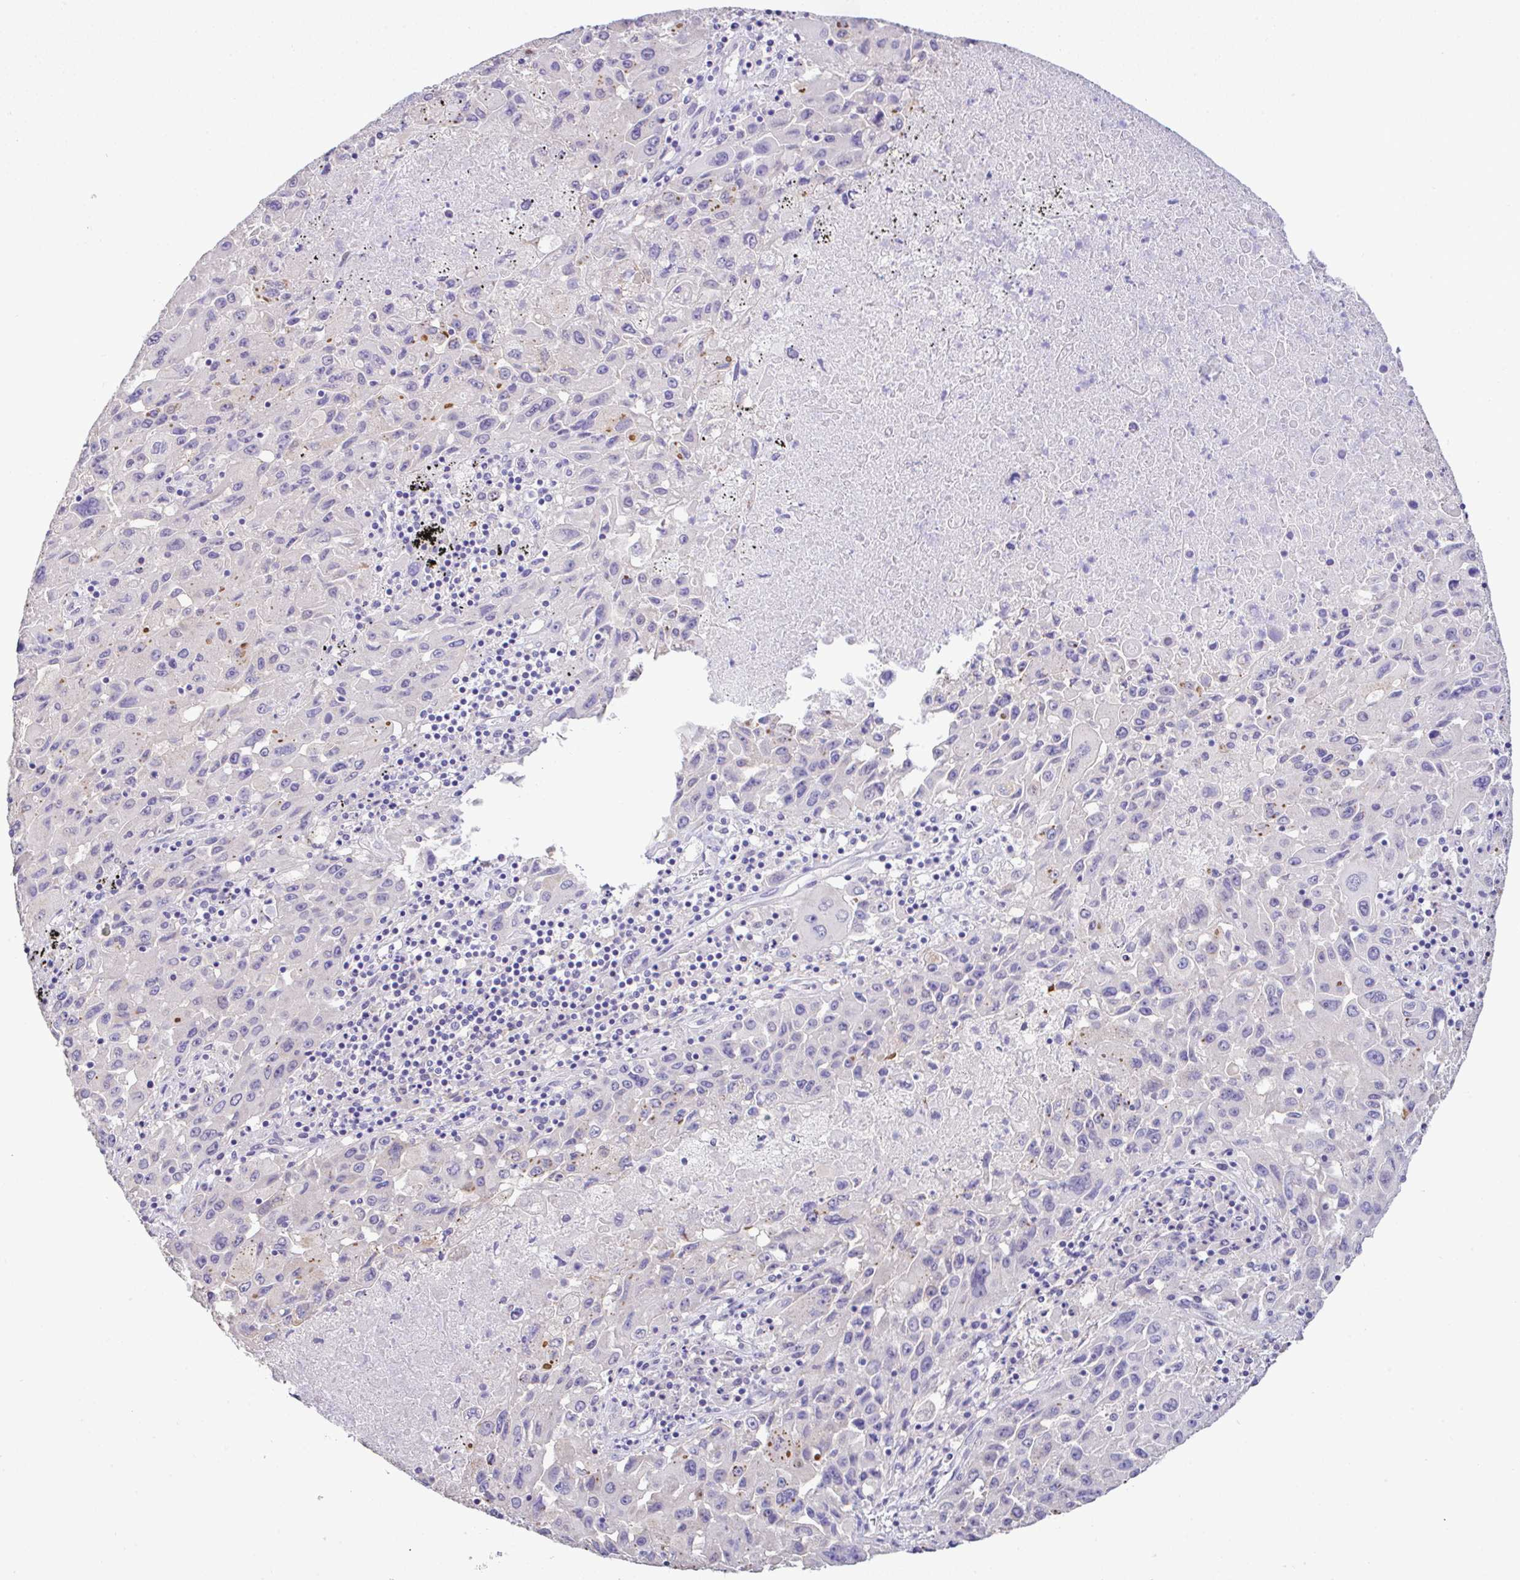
{"staining": {"intensity": "negative", "quantity": "none", "location": "none"}, "tissue": "lung cancer", "cell_type": "Tumor cells", "image_type": "cancer", "snomed": [{"axis": "morphology", "description": "Squamous cell carcinoma, NOS"}, {"axis": "topography", "description": "Lung"}], "caption": "Lung cancer stained for a protein using immunohistochemistry (IHC) exhibits no expression tumor cells.", "gene": "CTU1", "patient": {"sex": "male", "age": 63}}